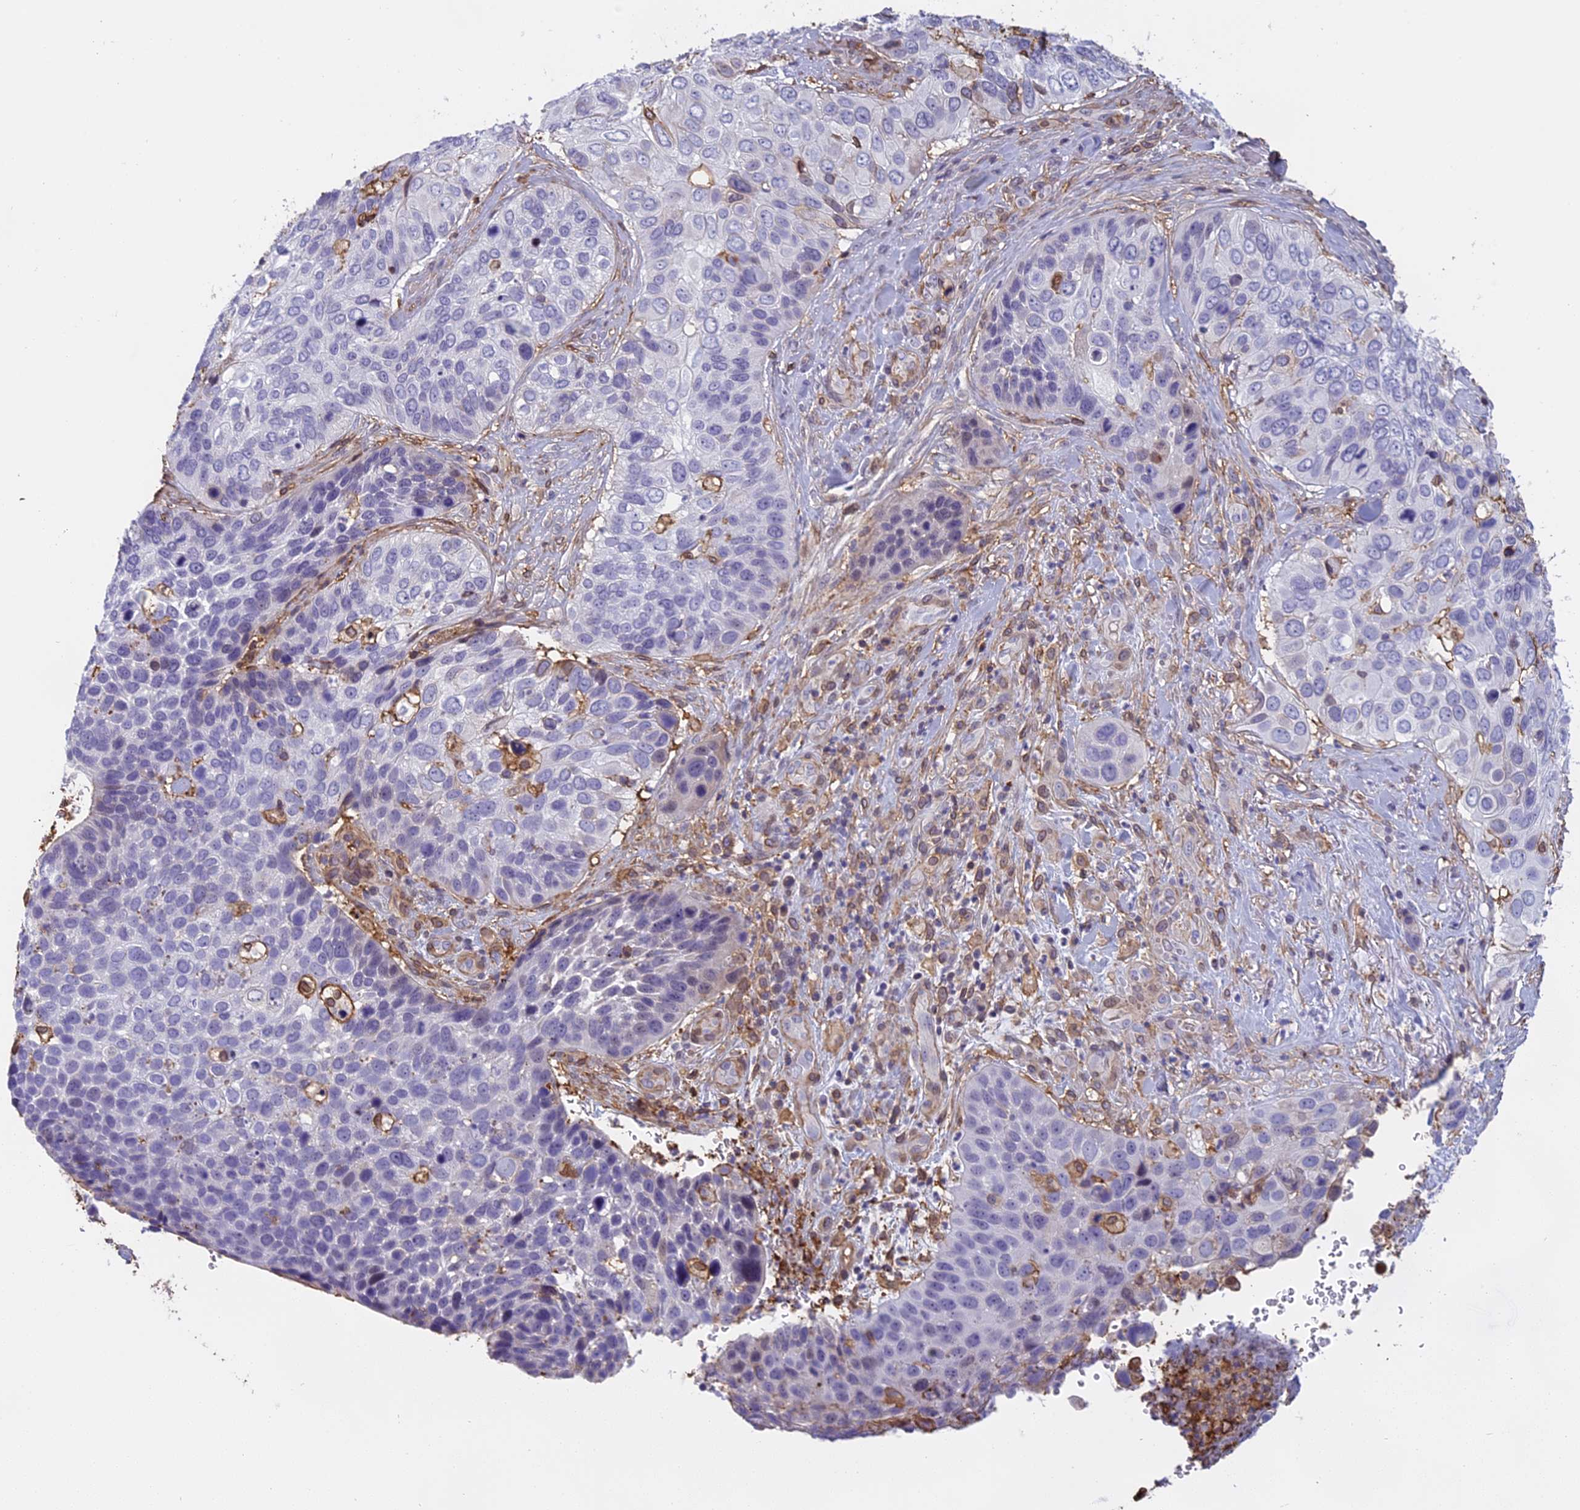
{"staining": {"intensity": "negative", "quantity": "none", "location": "none"}, "tissue": "skin cancer", "cell_type": "Tumor cells", "image_type": "cancer", "snomed": [{"axis": "morphology", "description": "Basal cell carcinoma"}, {"axis": "topography", "description": "Skin"}], "caption": "Tumor cells are negative for brown protein staining in skin cancer.", "gene": "TMEM255B", "patient": {"sex": "female", "age": 74}}